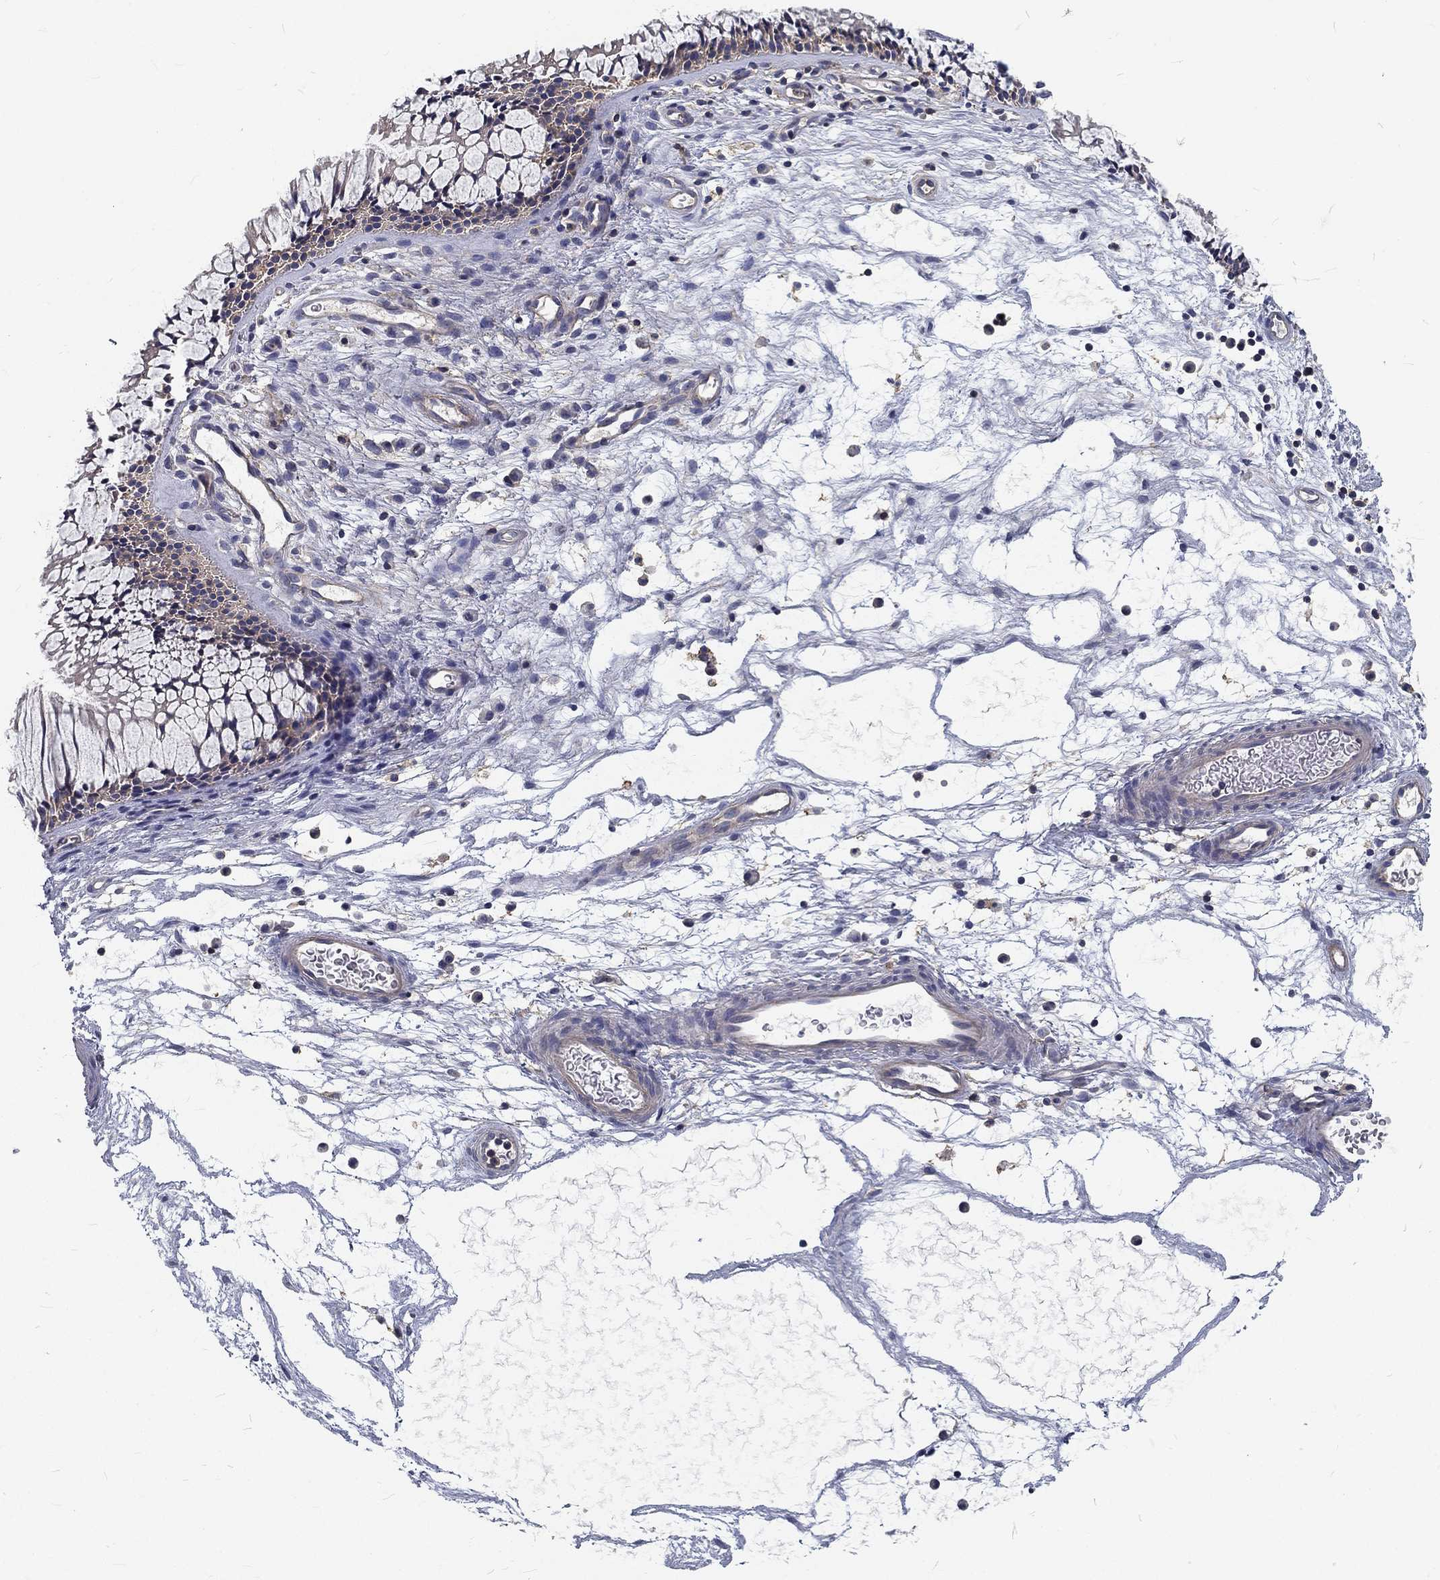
{"staining": {"intensity": "weak", "quantity": "25%-75%", "location": "cytoplasmic/membranous"}, "tissue": "nasopharynx", "cell_type": "Respiratory epithelial cells", "image_type": "normal", "snomed": [{"axis": "morphology", "description": "Normal tissue, NOS"}, {"axis": "topography", "description": "Nasopharynx"}], "caption": "Immunohistochemical staining of normal nasopharynx exhibits low levels of weak cytoplasmic/membranous staining in about 25%-75% of respiratory epithelial cells.", "gene": "MTMR11", "patient": {"sex": "male", "age": 51}}